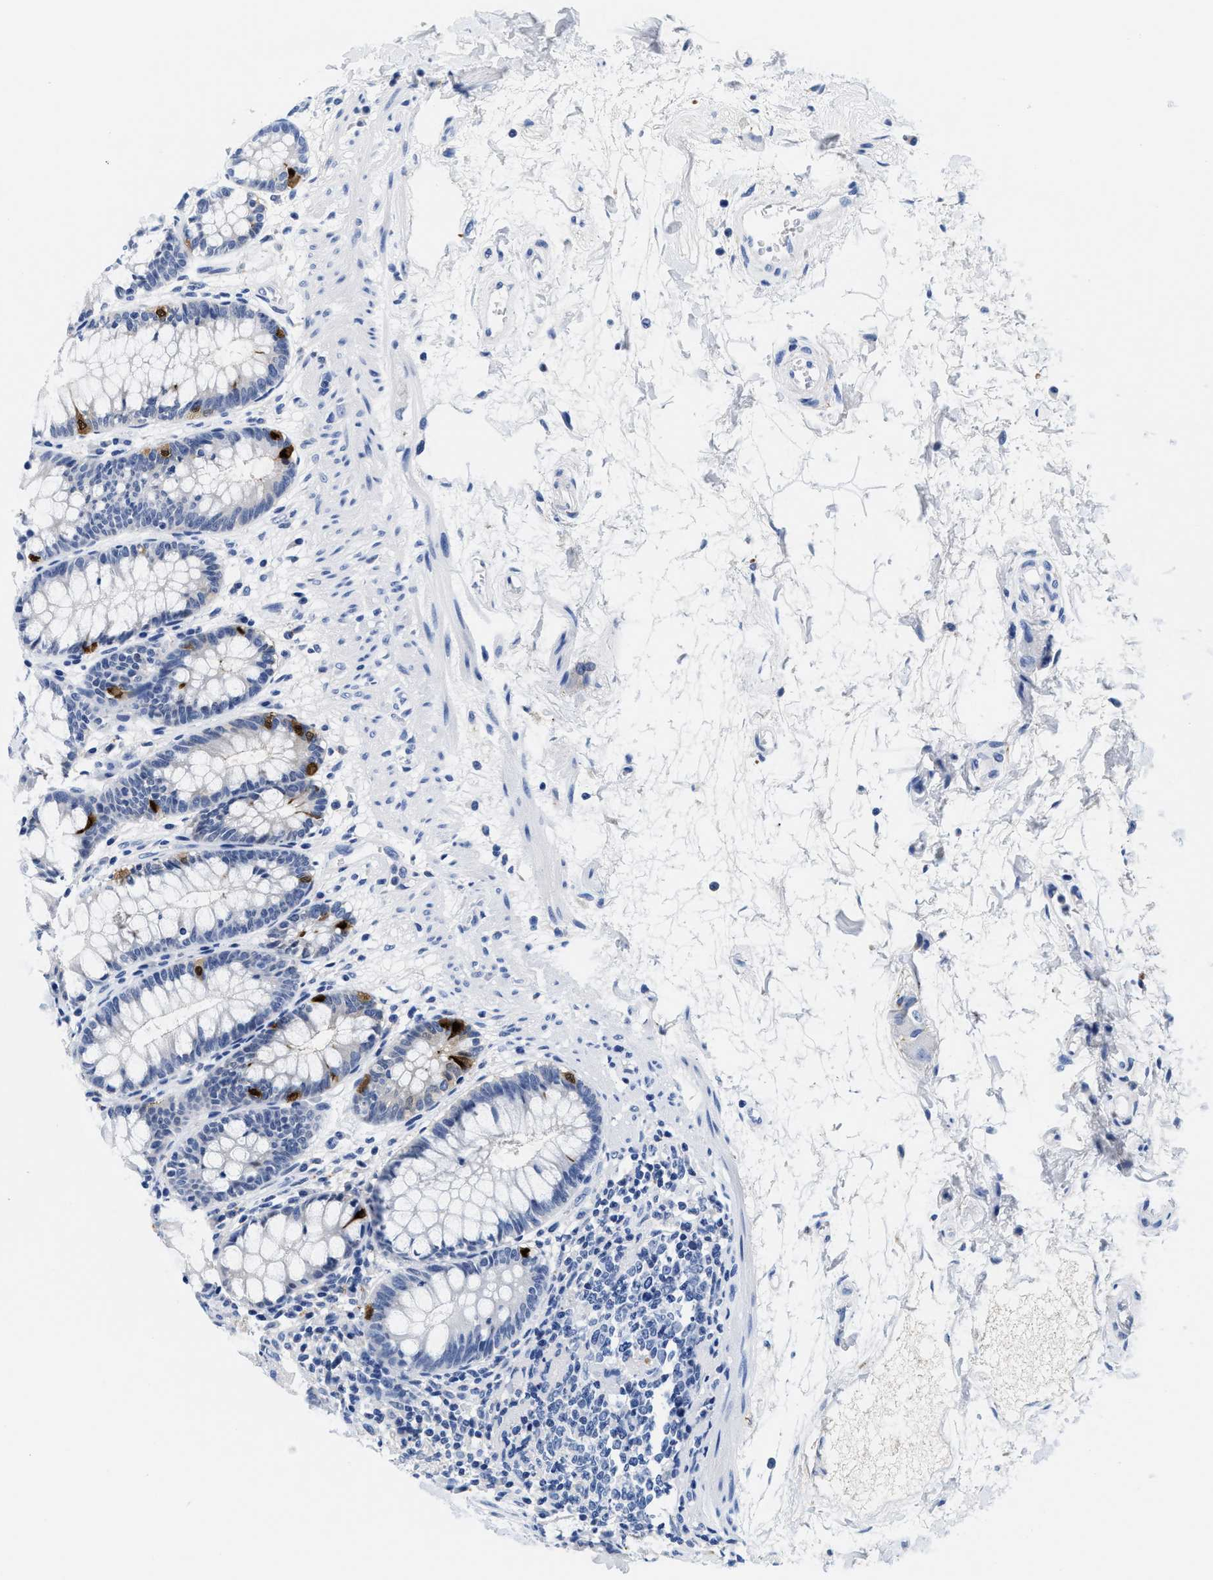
{"staining": {"intensity": "moderate", "quantity": "<25%", "location": "cytoplasmic/membranous"}, "tissue": "rectum", "cell_type": "Glandular cells", "image_type": "normal", "snomed": [{"axis": "morphology", "description": "Normal tissue, NOS"}, {"axis": "topography", "description": "Rectum"}], "caption": "Immunohistochemistry image of normal rectum: human rectum stained using immunohistochemistry exhibits low levels of moderate protein expression localized specifically in the cytoplasmic/membranous of glandular cells, appearing as a cytoplasmic/membranous brown color.", "gene": "TTC3", "patient": {"sex": "male", "age": 64}}